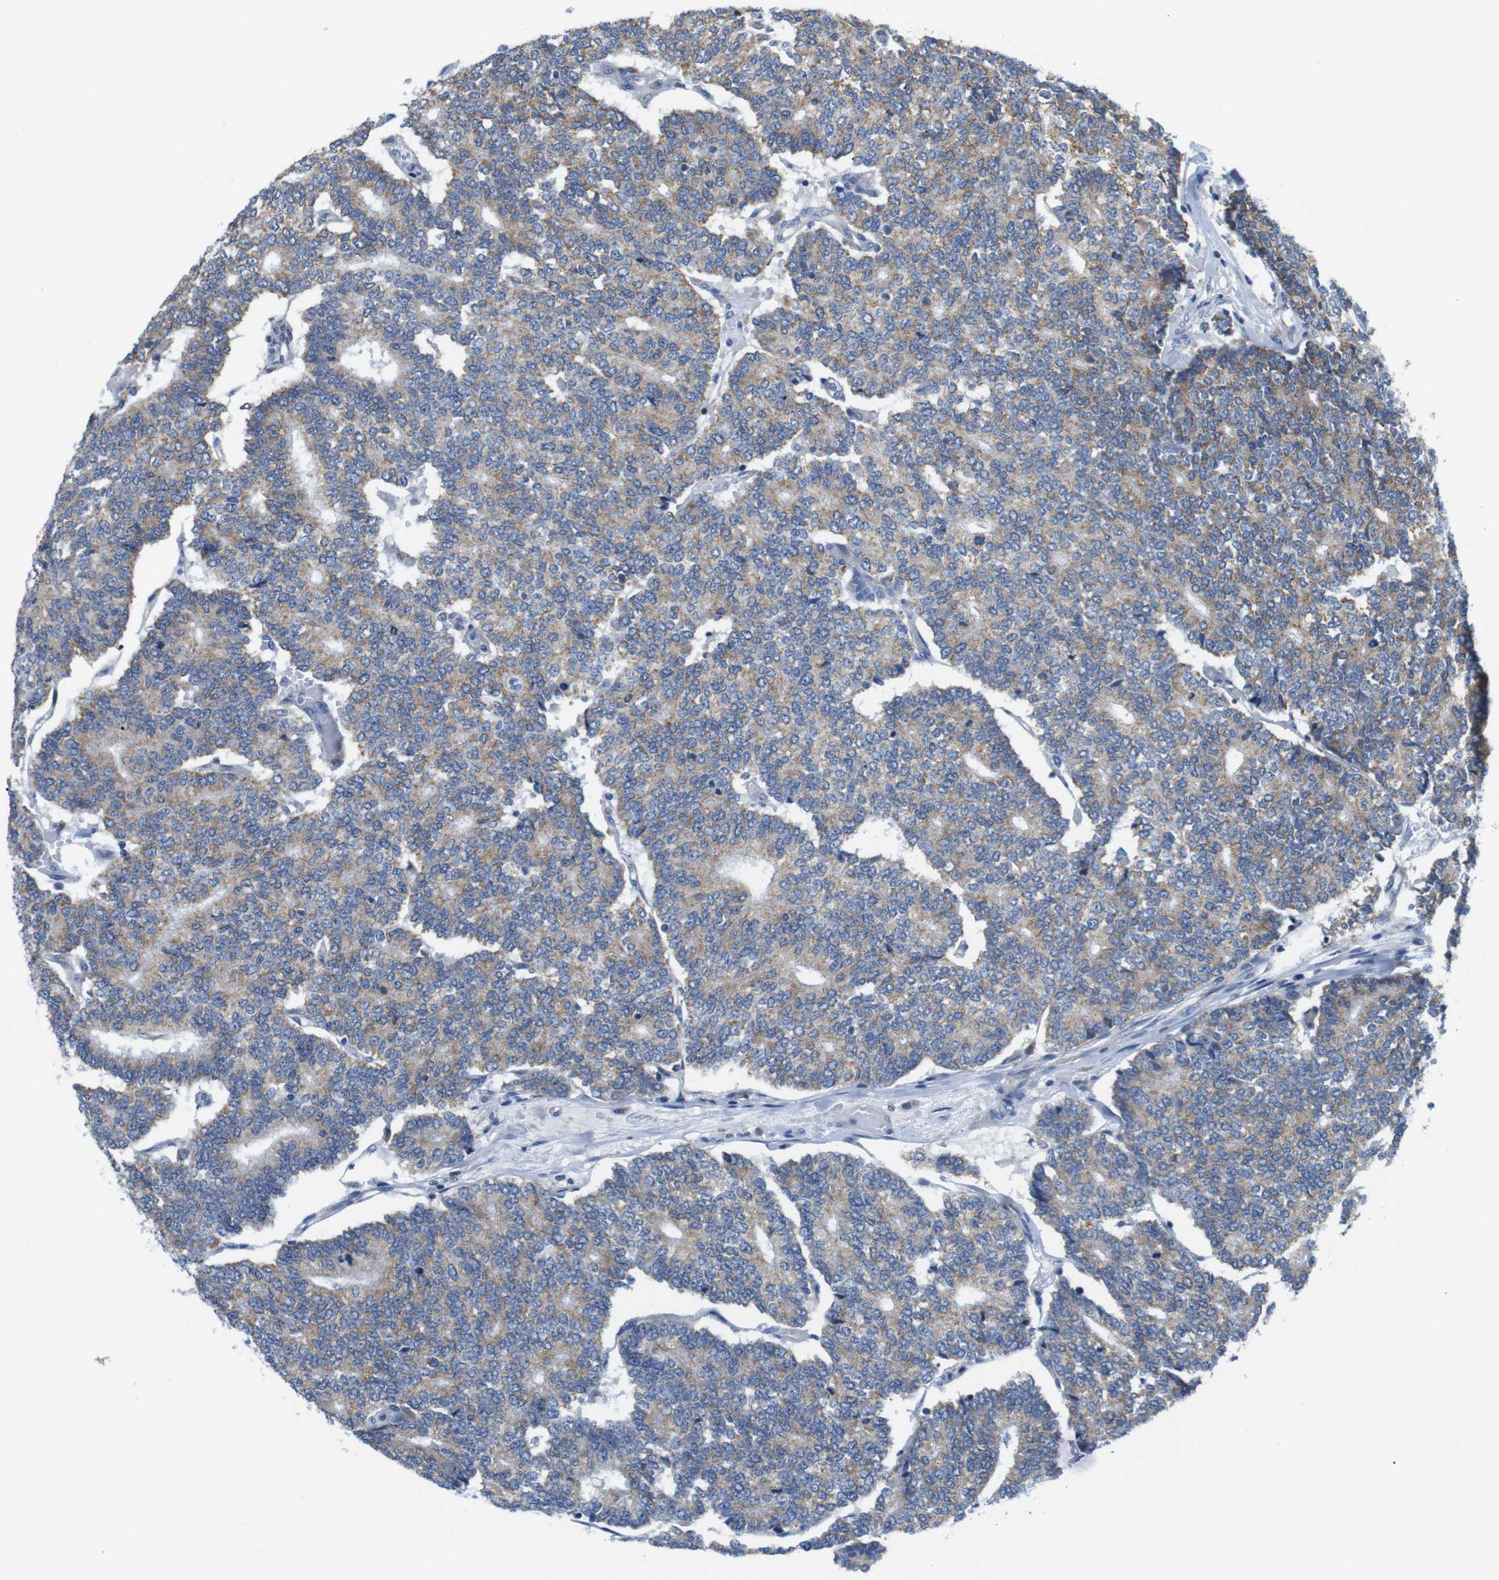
{"staining": {"intensity": "moderate", "quantity": ">75%", "location": "cytoplasmic/membranous"}, "tissue": "prostate cancer", "cell_type": "Tumor cells", "image_type": "cancer", "snomed": [{"axis": "morphology", "description": "Normal tissue, NOS"}, {"axis": "morphology", "description": "Adenocarcinoma, High grade"}, {"axis": "topography", "description": "Prostate"}, {"axis": "topography", "description": "Seminal veicle"}], "caption": "About >75% of tumor cells in prostate cancer (high-grade adenocarcinoma) display moderate cytoplasmic/membranous protein positivity as visualized by brown immunohistochemical staining.", "gene": "F2RL1", "patient": {"sex": "male", "age": 55}}